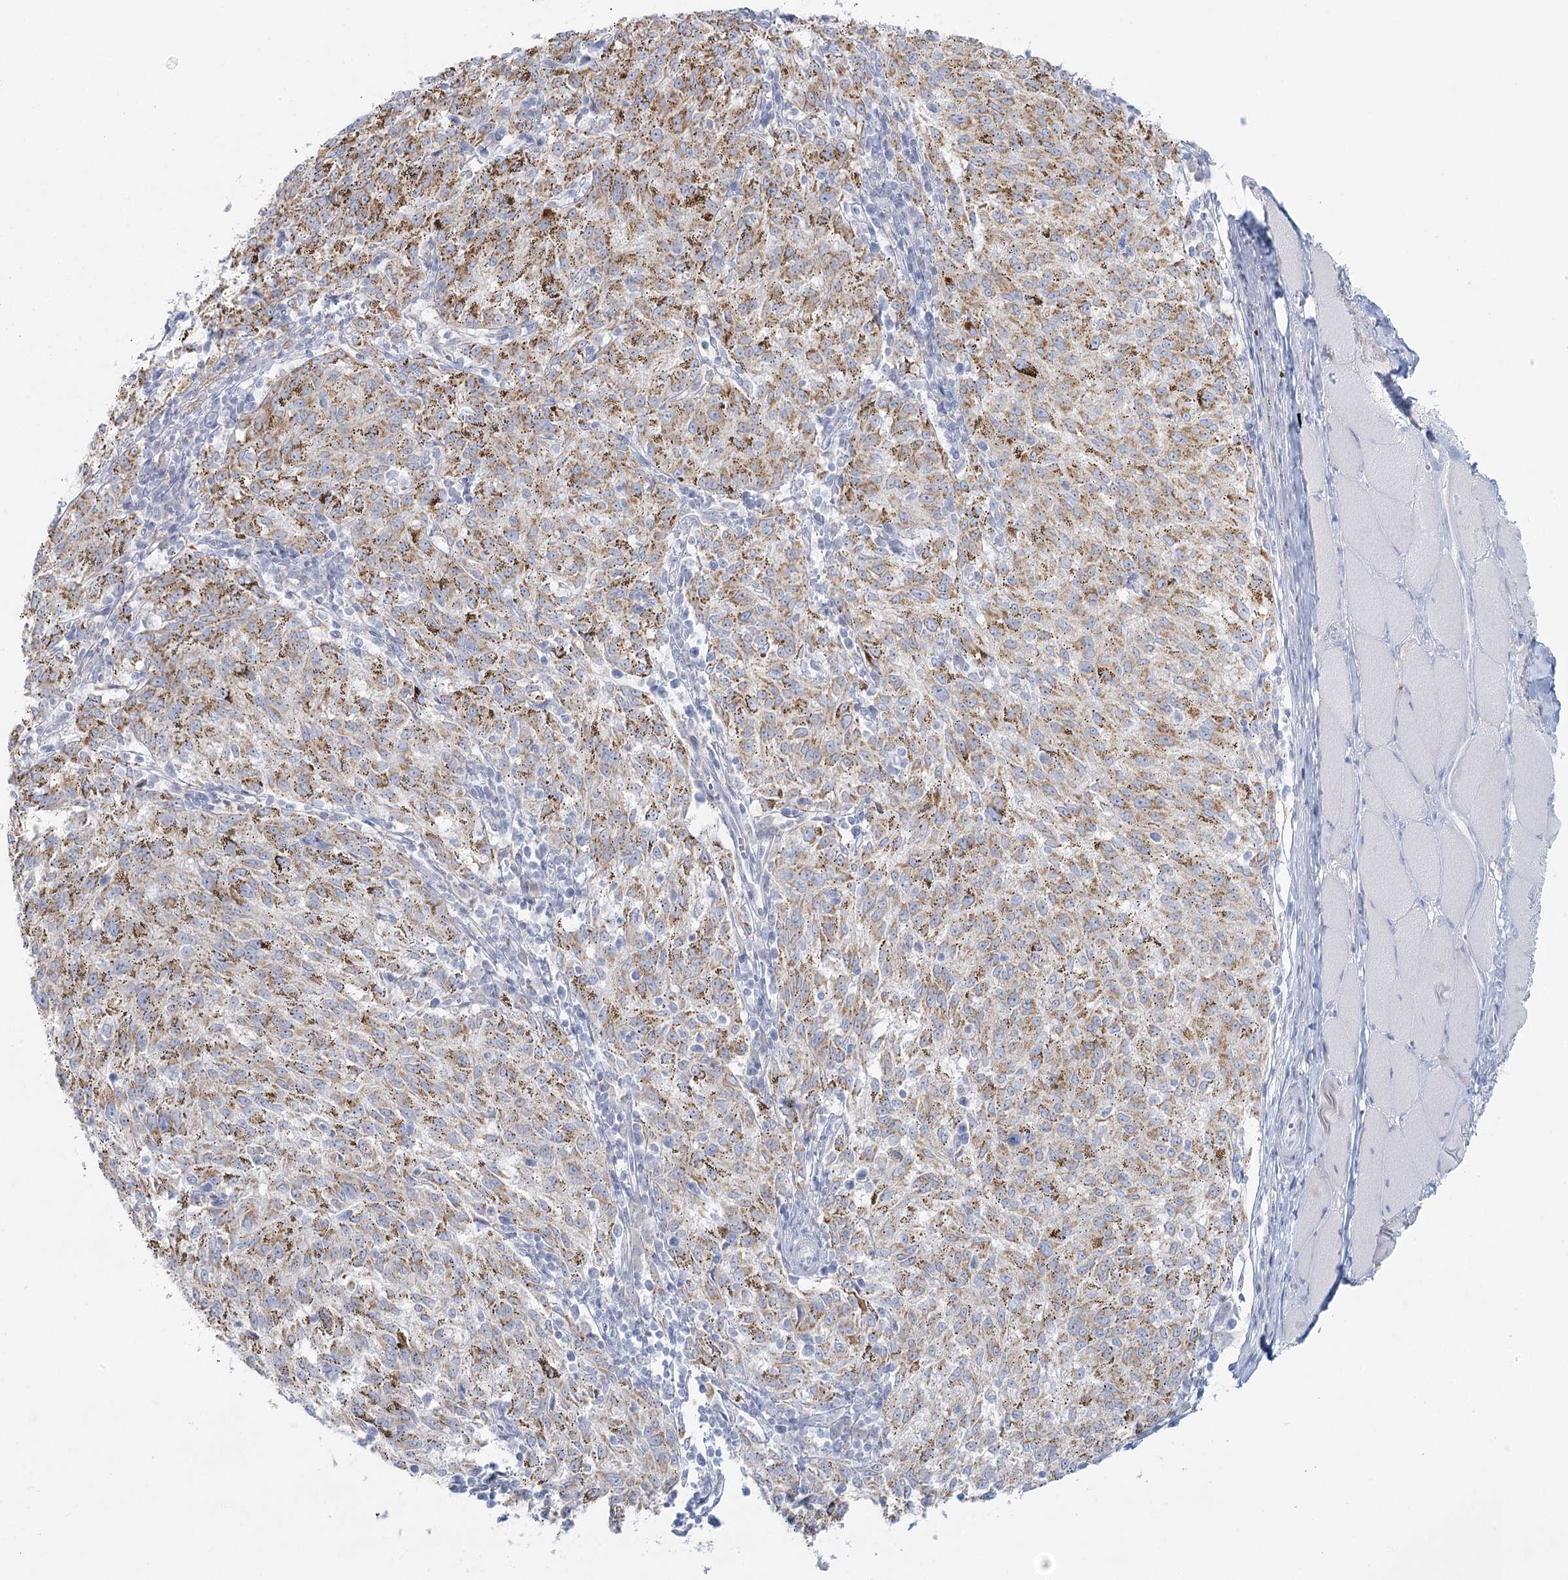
{"staining": {"intensity": "moderate", "quantity": "25%-75%", "location": "cytoplasmic/membranous"}, "tissue": "melanoma", "cell_type": "Tumor cells", "image_type": "cancer", "snomed": [{"axis": "morphology", "description": "Malignant melanoma, NOS"}, {"axis": "topography", "description": "Skin"}], "caption": "About 25%-75% of tumor cells in human melanoma reveal moderate cytoplasmic/membranous protein expression as visualized by brown immunohistochemical staining.", "gene": "BPHL", "patient": {"sex": "female", "age": 72}}